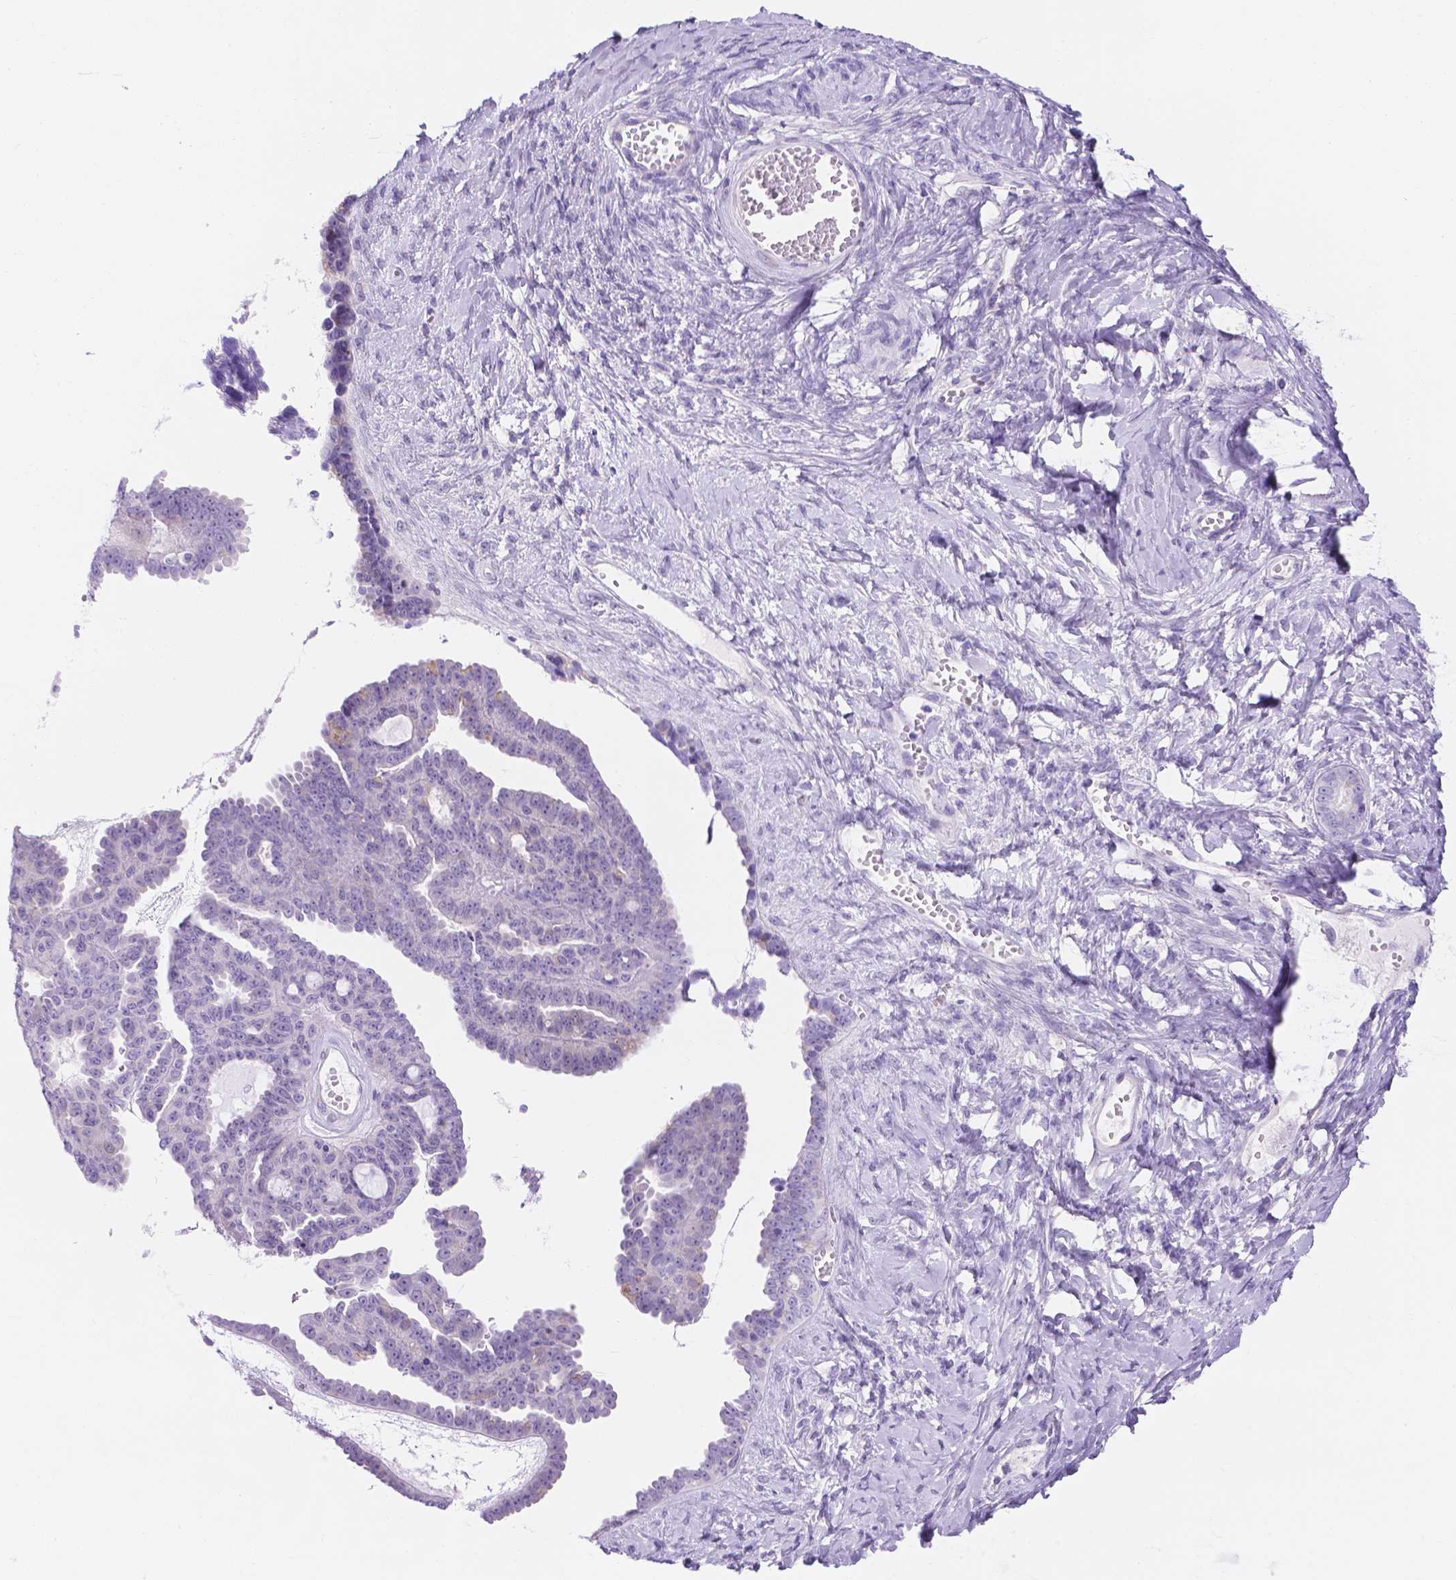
{"staining": {"intensity": "negative", "quantity": "none", "location": "none"}, "tissue": "ovarian cancer", "cell_type": "Tumor cells", "image_type": "cancer", "snomed": [{"axis": "morphology", "description": "Cystadenocarcinoma, serous, NOS"}, {"axis": "topography", "description": "Ovary"}], "caption": "Protein analysis of ovarian cancer displays no significant expression in tumor cells.", "gene": "MLN", "patient": {"sex": "female", "age": 71}}